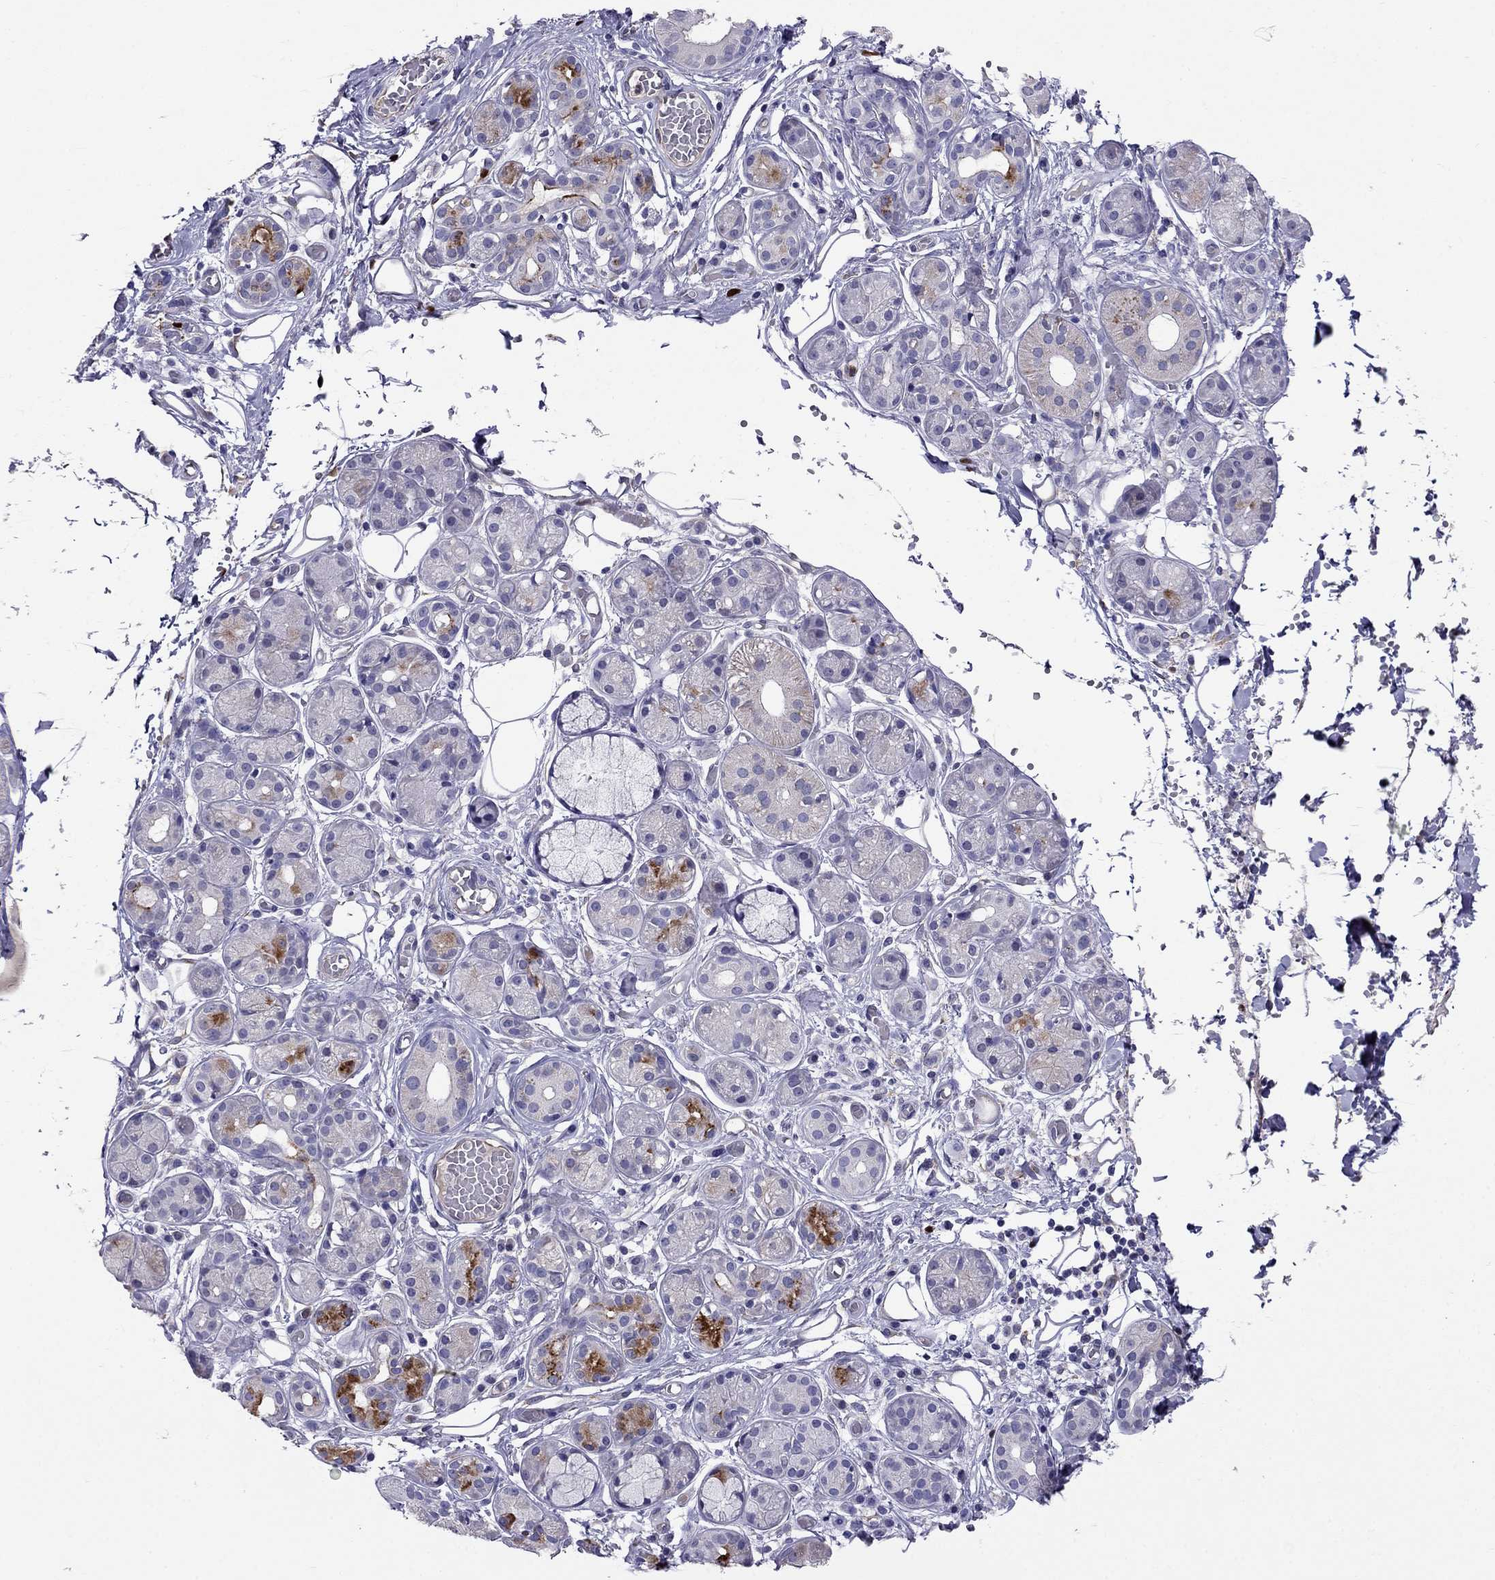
{"staining": {"intensity": "strong", "quantity": "<25%", "location": "cytoplasmic/membranous"}, "tissue": "salivary gland", "cell_type": "Glandular cells", "image_type": "normal", "snomed": [{"axis": "morphology", "description": "Normal tissue, NOS"}, {"axis": "topography", "description": "Salivary gland"}, {"axis": "topography", "description": "Peripheral nerve tissue"}], "caption": "Immunohistochemistry (IHC) (DAB (3,3'-diaminobenzidine)) staining of benign salivary gland shows strong cytoplasmic/membranous protein positivity in approximately <25% of glandular cells.", "gene": "SPINT4", "patient": {"sex": "male", "age": 71}}